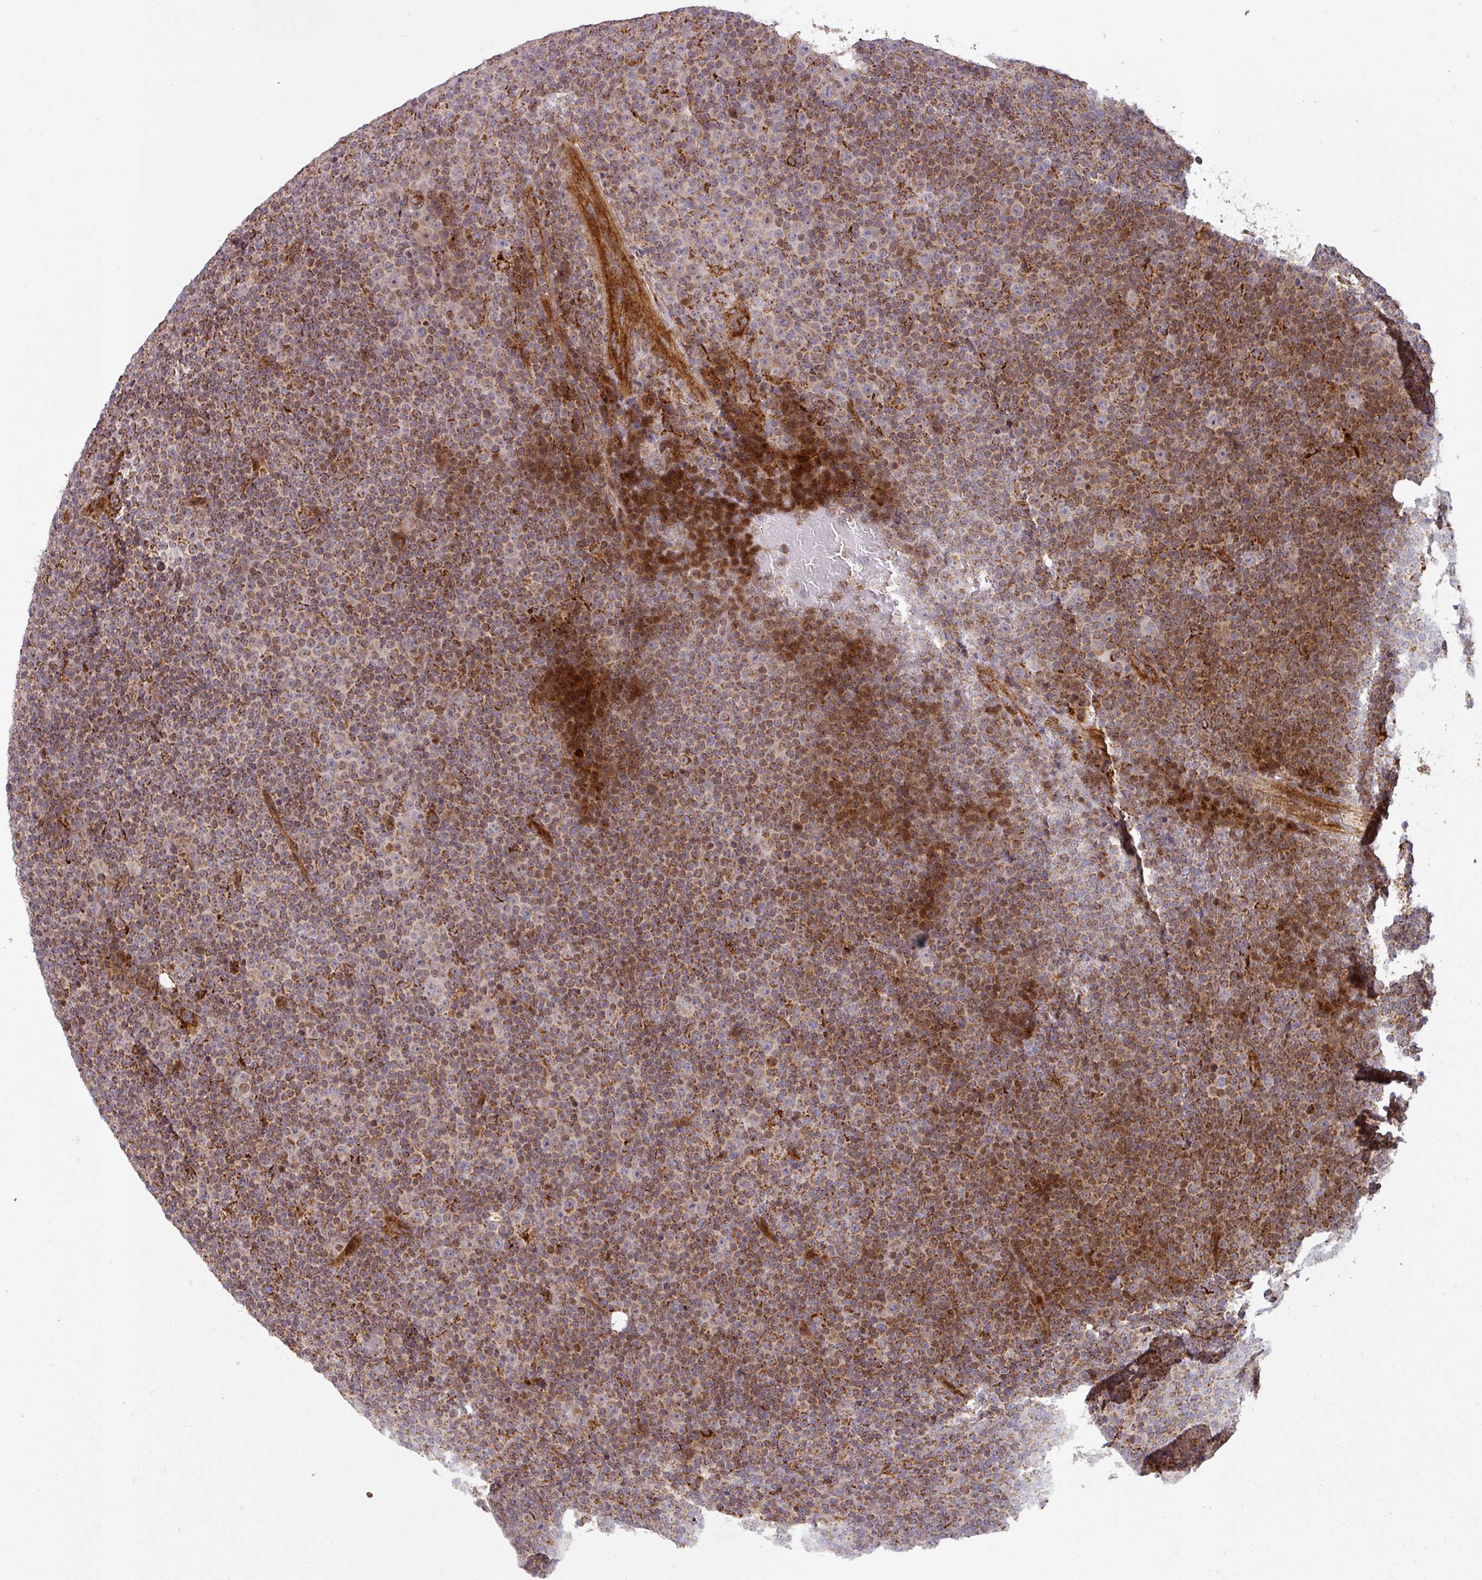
{"staining": {"intensity": "strong", "quantity": ">75%", "location": "cytoplasmic/membranous"}, "tissue": "lymphoma", "cell_type": "Tumor cells", "image_type": "cancer", "snomed": [{"axis": "morphology", "description": "Malignant lymphoma, non-Hodgkin's type, Low grade"}, {"axis": "topography", "description": "Lymph node"}], "caption": "The histopathology image demonstrates staining of low-grade malignant lymphoma, non-Hodgkin's type, revealing strong cytoplasmic/membranous protein staining (brown color) within tumor cells.", "gene": "GPD2", "patient": {"sex": "female", "age": 67}}